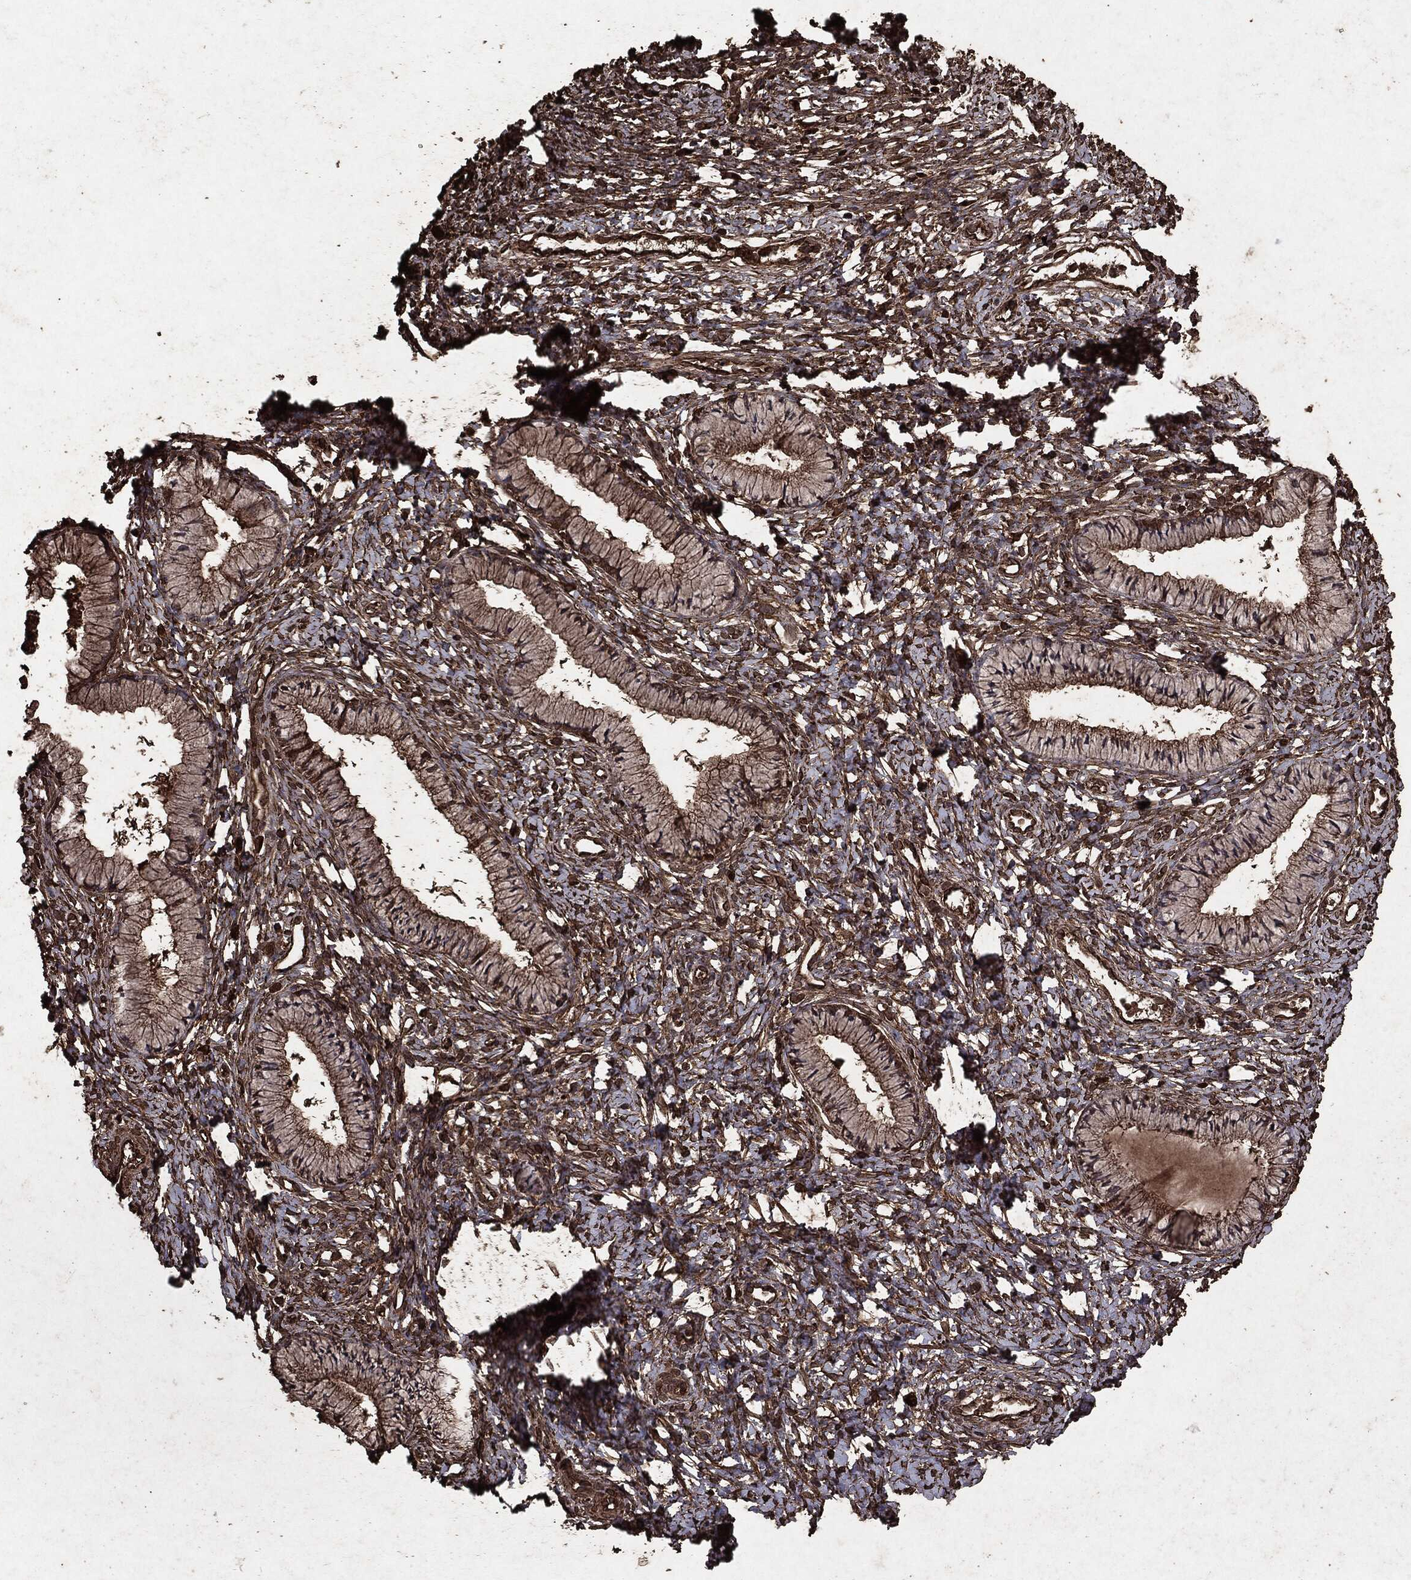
{"staining": {"intensity": "moderate", "quantity": ">75%", "location": "cytoplasmic/membranous"}, "tissue": "cervix", "cell_type": "Glandular cells", "image_type": "normal", "snomed": [{"axis": "morphology", "description": "Normal tissue, NOS"}, {"axis": "topography", "description": "Cervix"}], "caption": "Normal cervix was stained to show a protein in brown. There is medium levels of moderate cytoplasmic/membranous expression in about >75% of glandular cells. (Brightfield microscopy of DAB IHC at high magnification).", "gene": "ARAF", "patient": {"sex": "female", "age": 39}}